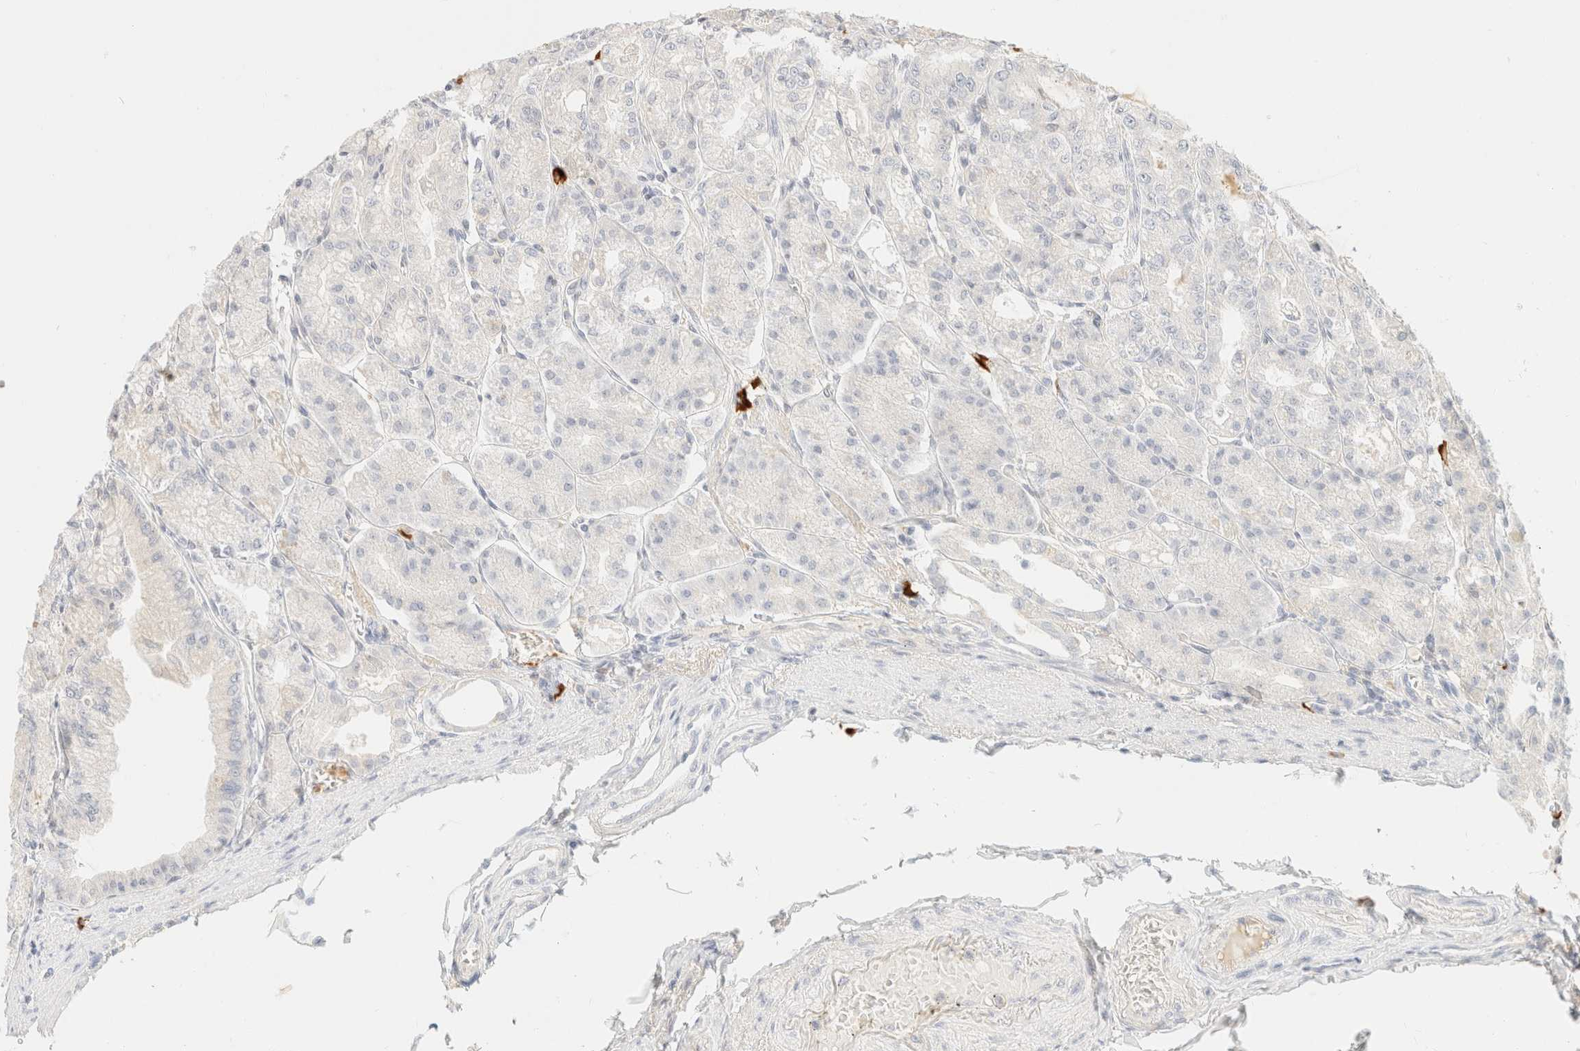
{"staining": {"intensity": "negative", "quantity": "none", "location": "none"}, "tissue": "stomach", "cell_type": "Glandular cells", "image_type": "normal", "snomed": [{"axis": "morphology", "description": "Normal tissue, NOS"}, {"axis": "topography", "description": "Stomach, lower"}], "caption": "This histopathology image is of benign stomach stained with immunohistochemistry to label a protein in brown with the nuclei are counter-stained blue. There is no positivity in glandular cells.", "gene": "FHOD1", "patient": {"sex": "male", "age": 71}}